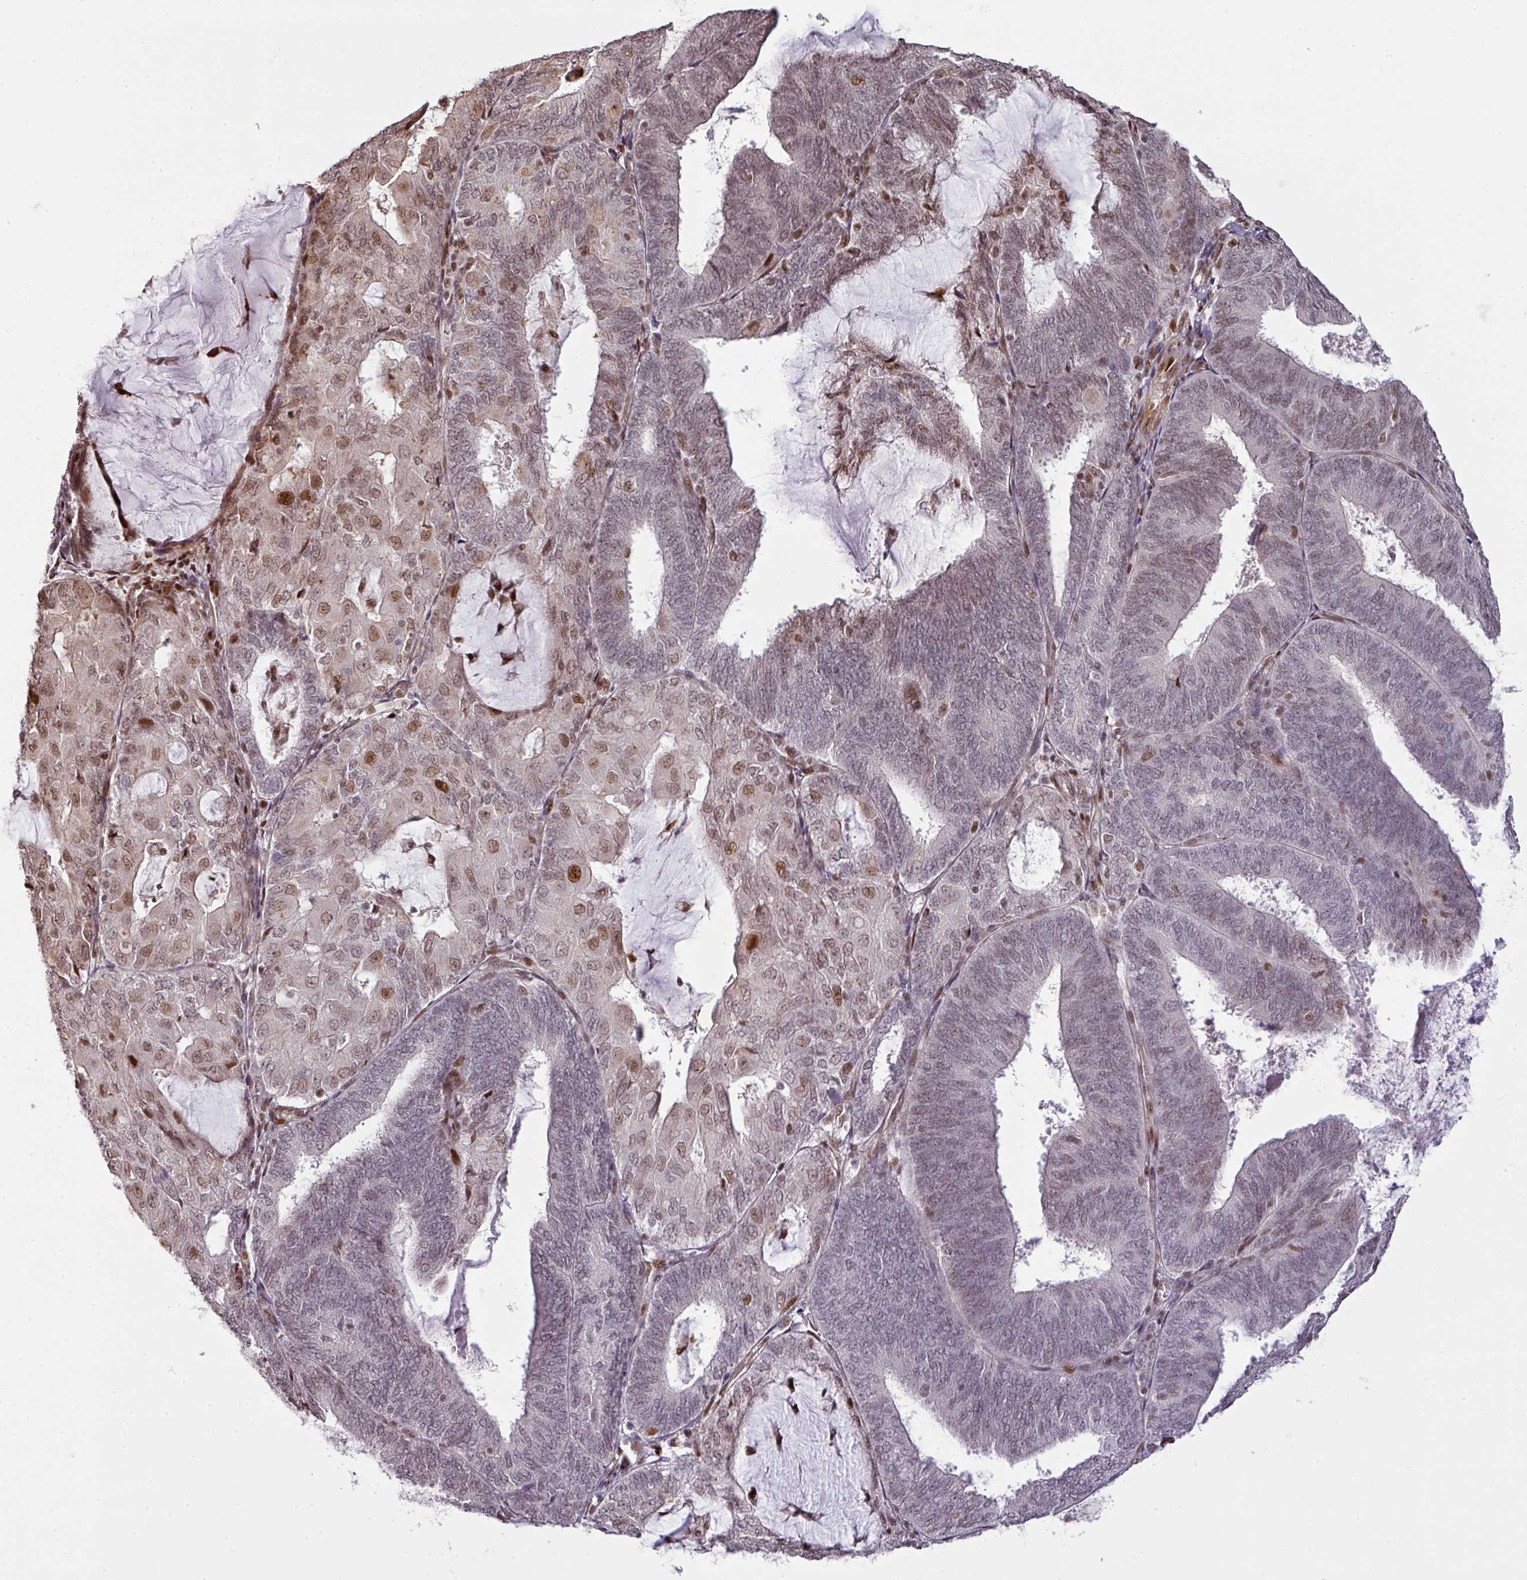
{"staining": {"intensity": "moderate", "quantity": "25%-75%", "location": "nuclear"}, "tissue": "endometrial cancer", "cell_type": "Tumor cells", "image_type": "cancer", "snomed": [{"axis": "morphology", "description": "Adenocarcinoma, NOS"}, {"axis": "topography", "description": "Endometrium"}], "caption": "A photomicrograph of endometrial cancer (adenocarcinoma) stained for a protein demonstrates moderate nuclear brown staining in tumor cells.", "gene": "MYSM1", "patient": {"sex": "female", "age": 81}}